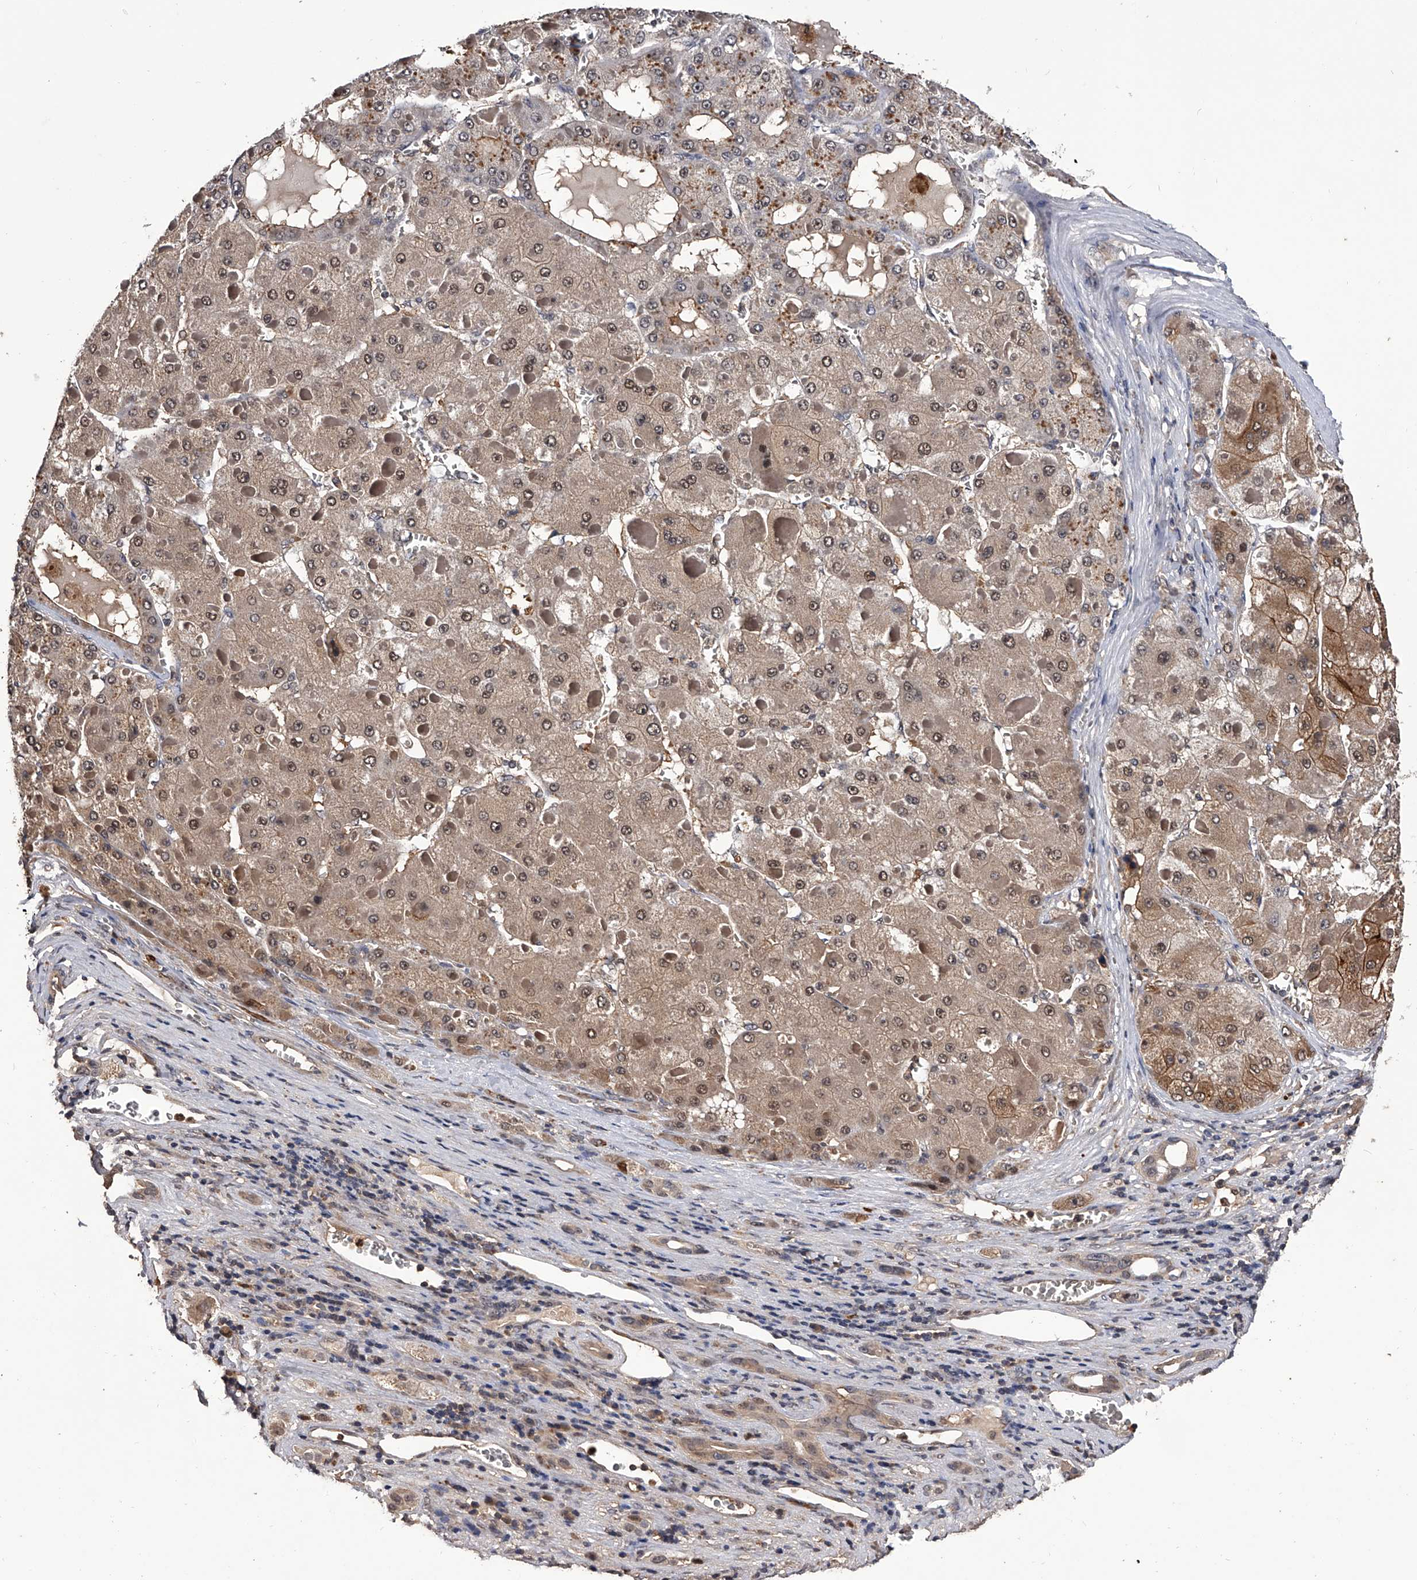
{"staining": {"intensity": "weak", "quantity": ">75%", "location": "cytoplasmic/membranous,nuclear"}, "tissue": "liver cancer", "cell_type": "Tumor cells", "image_type": "cancer", "snomed": [{"axis": "morphology", "description": "Carcinoma, Hepatocellular, NOS"}, {"axis": "topography", "description": "Liver"}], "caption": "Weak cytoplasmic/membranous and nuclear expression for a protein is seen in approximately >75% of tumor cells of hepatocellular carcinoma (liver) using immunohistochemistry (IHC).", "gene": "EFCAB7", "patient": {"sex": "female", "age": 73}}